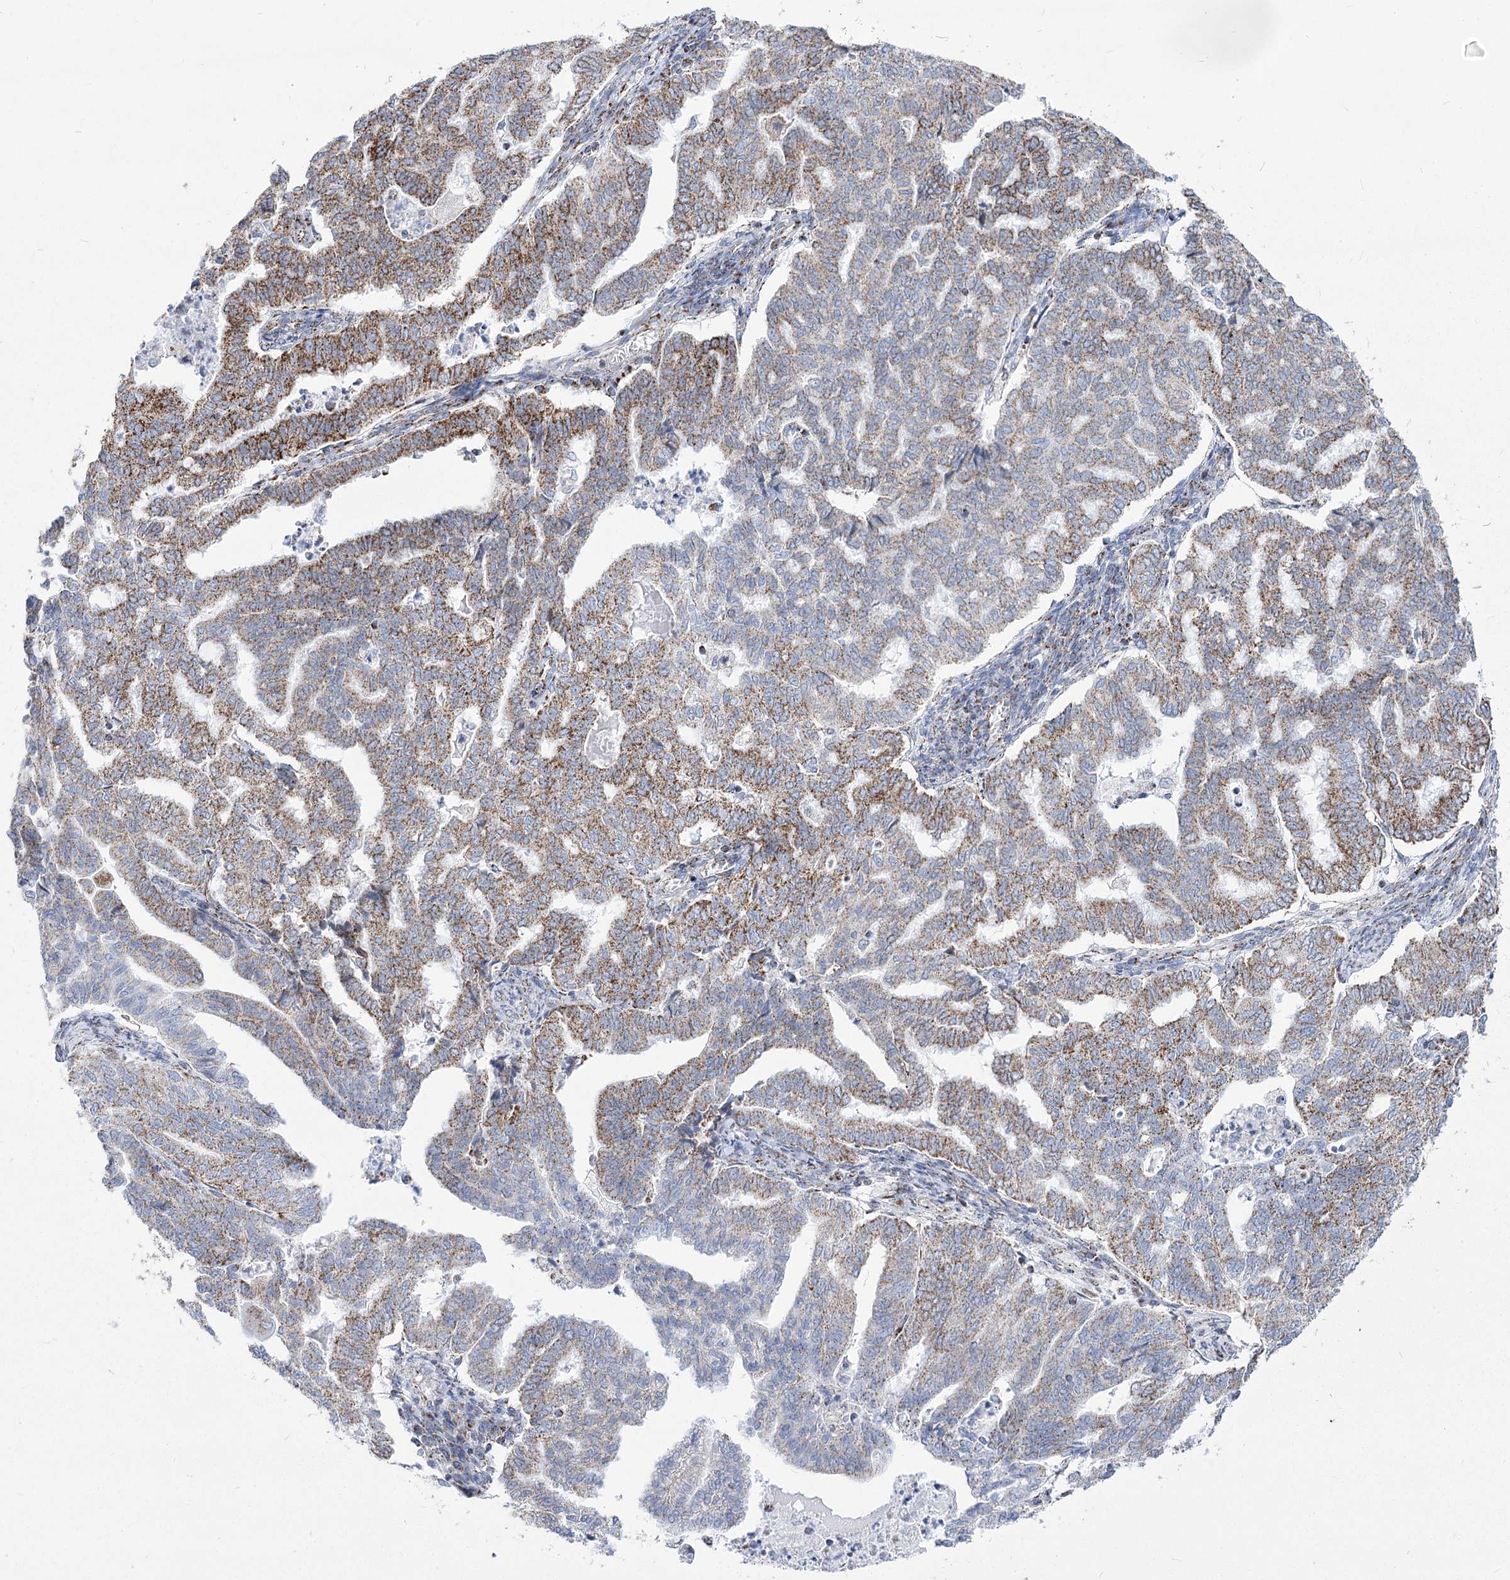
{"staining": {"intensity": "strong", "quantity": "25%-75%", "location": "cytoplasmic/membranous"}, "tissue": "endometrial cancer", "cell_type": "Tumor cells", "image_type": "cancer", "snomed": [{"axis": "morphology", "description": "Adenocarcinoma, NOS"}, {"axis": "topography", "description": "Endometrium"}], "caption": "Immunohistochemistry of human adenocarcinoma (endometrial) reveals high levels of strong cytoplasmic/membranous staining in about 25%-75% of tumor cells. The protein is stained brown, and the nuclei are stained in blue (DAB (3,3'-diaminobenzidine) IHC with brightfield microscopy, high magnification).", "gene": "PDHB", "patient": {"sex": "female", "age": 79}}